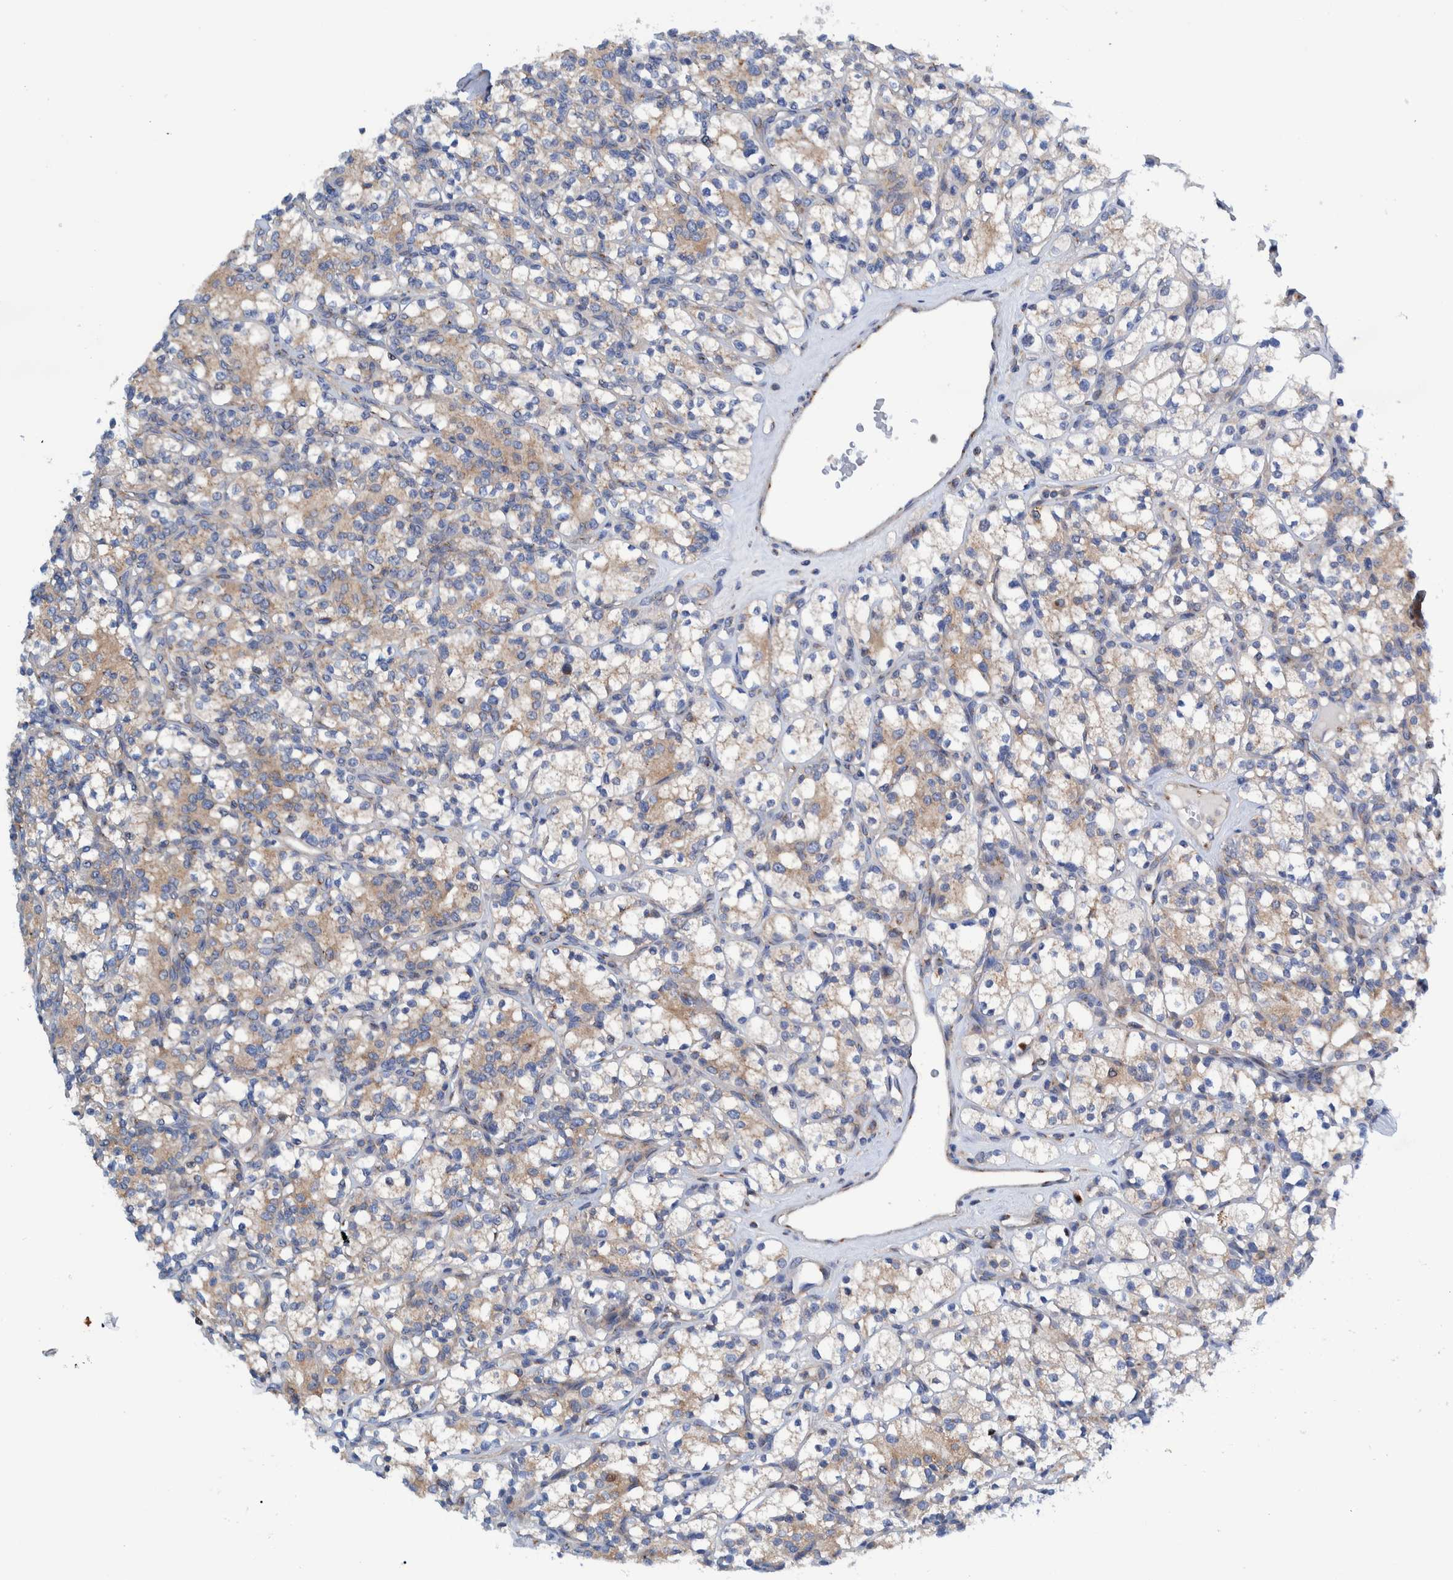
{"staining": {"intensity": "weak", "quantity": "25%-75%", "location": "cytoplasmic/membranous"}, "tissue": "renal cancer", "cell_type": "Tumor cells", "image_type": "cancer", "snomed": [{"axis": "morphology", "description": "Adenocarcinoma, NOS"}, {"axis": "topography", "description": "Kidney"}], "caption": "Immunohistochemistry of renal cancer (adenocarcinoma) shows low levels of weak cytoplasmic/membranous expression in approximately 25%-75% of tumor cells. (DAB (3,3'-diaminobenzidine) IHC, brown staining for protein, blue staining for nuclei).", "gene": "TRIM58", "patient": {"sex": "male", "age": 77}}